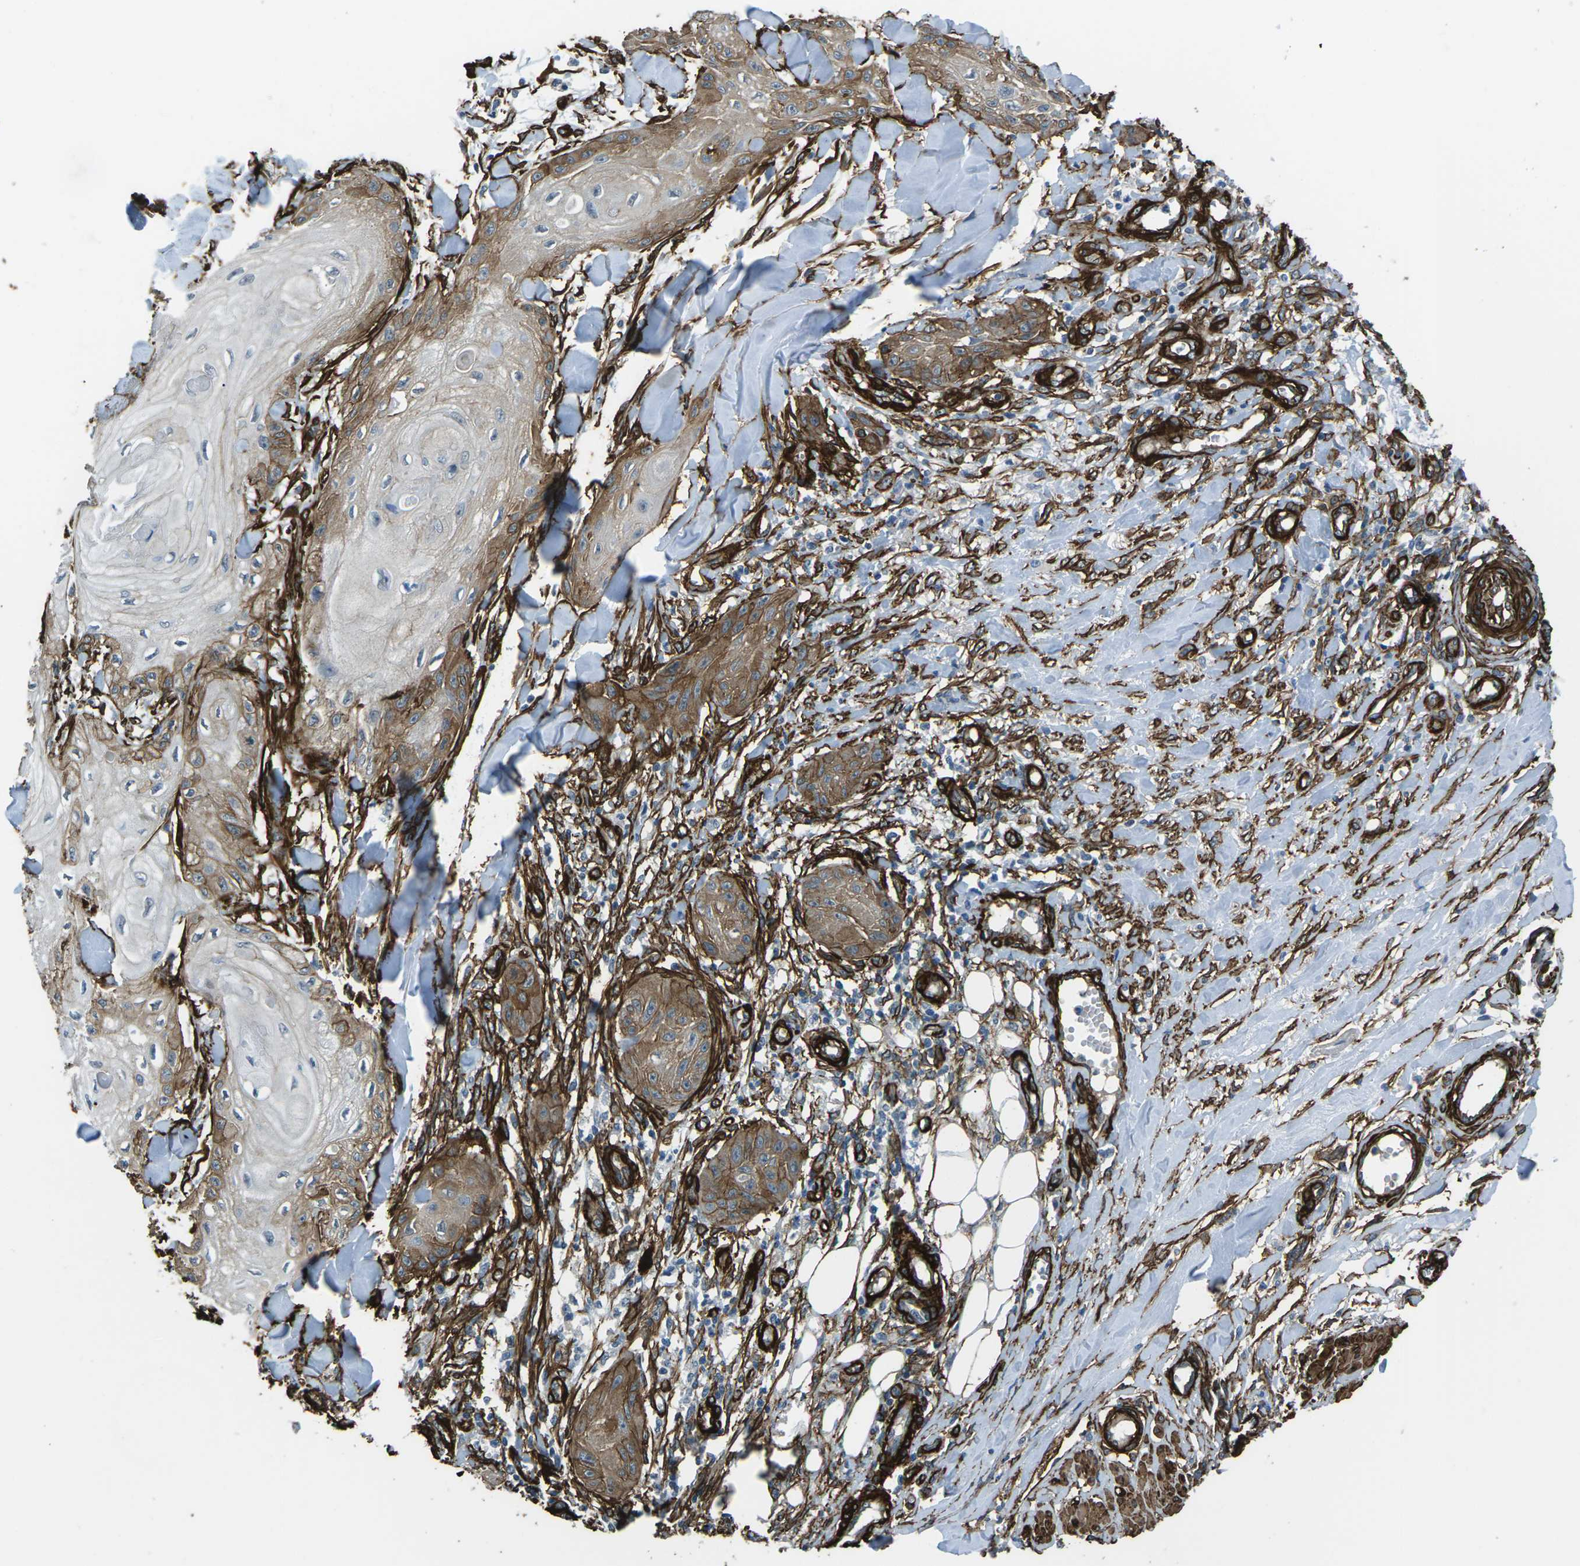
{"staining": {"intensity": "moderate", "quantity": "25%-75%", "location": "cytoplasmic/membranous"}, "tissue": "skin cancer", "cell_type": "Tumor cells", "image_type": "cancer", "snomed": [{"axis": "morphology", "description": "Squamous cell carcinoma, NOS"}, {"axis": "topography", "description": "Skin"}], "caption": "IHC staining of squamous cell carcinoma (skin), which reveals medium levels of moderate cytoplasmic/membranous staining in approximately 25%-75% of tumor cells indicating moderate cytoplasmic/membranous protein staining. The staining was performed using DAB (brown) for protein detection and nuclei were counterstained in hematoxylin (blue).", "gene": "GRAMD1C", "patient": {"sex": "male", "age": 74}}